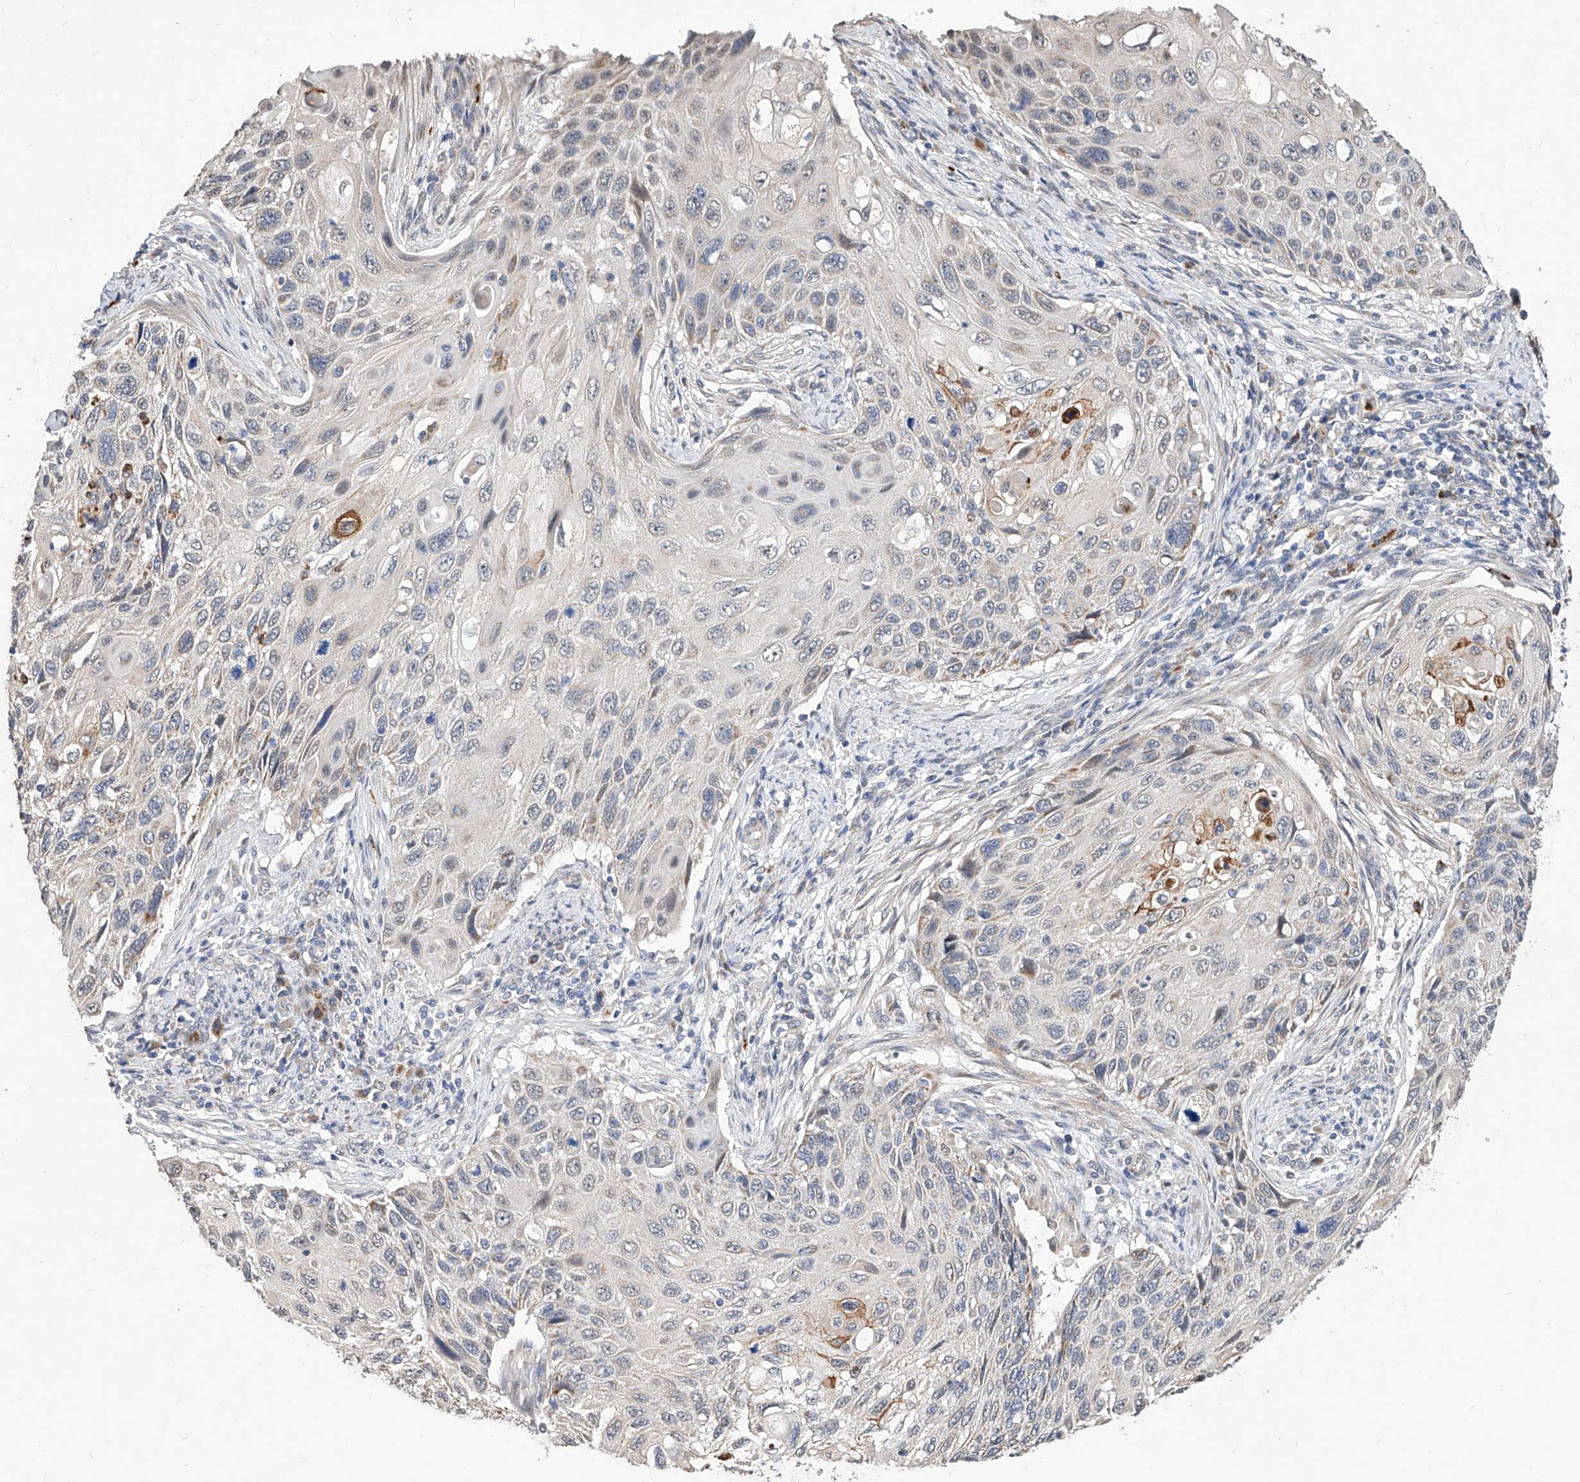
{"staining": {"intensity": "moderate", "quantity": "<25%", "location": "cytoplasmic/membranous"}, "tissue": "cervical cancer", "cell_type": "Tumor cells", "image_type": "cancer", "snomed": [{"axis": "morphology", "description": "Squamous cell carcinoma, NOS"}, {"axis": "topography", "description": "Cervix"}], "caption": "Immunohistochemical staining of human cervical cancer (squamous cell carcinoma) demonstrates low levels of moderate cytoplasmic/membranous expression in about <25% of tumor cells. The protein of interest is shown in brown color, while the nuclei are stained blue.", "gene": "MFSD4B", "patient": {"sex": "female", "age": 70}}